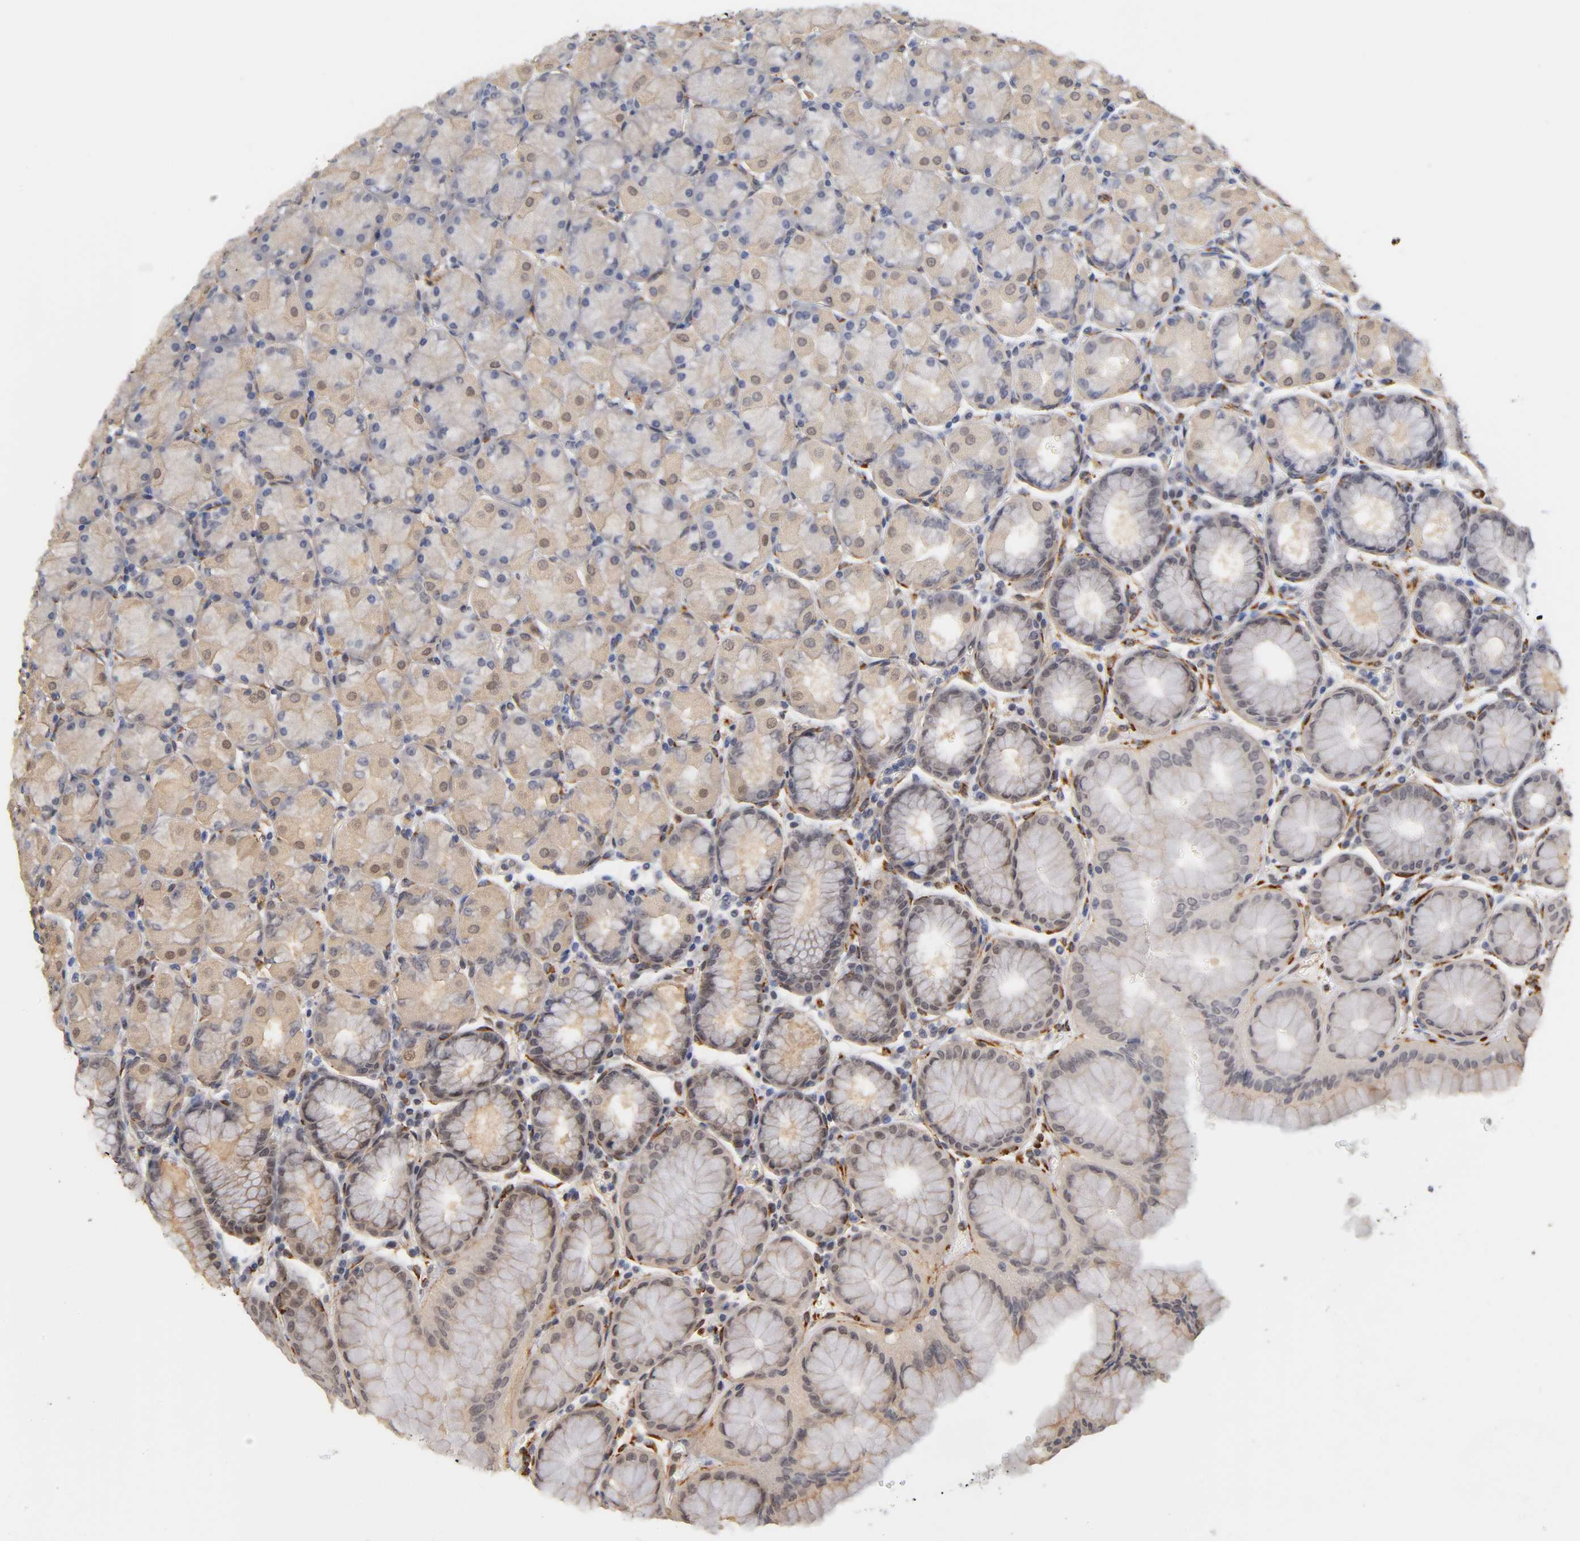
{"staining": {"intensity": "weak", "quantity": "25%-75%", "location": "cytoplasmic/membranous"}, "tissue": "stomach", "cell_type": "Glandular cells", "image_type": "normal", "snomed": [{"axis": "morphology", "description": "Normal tissue, NOS"}, {"axis": "topography", "description": "Stomach, upper"}, {"axis": "topography", "description": "Stomach"}], "caption": "Protein expression analysis of normal stomach demonstrates weak cytoplasmic/membranous staining in about 25%-75% of glandular cells.", "gene": "LAMB1", "patient": {"sex": "male", "age": 76}}